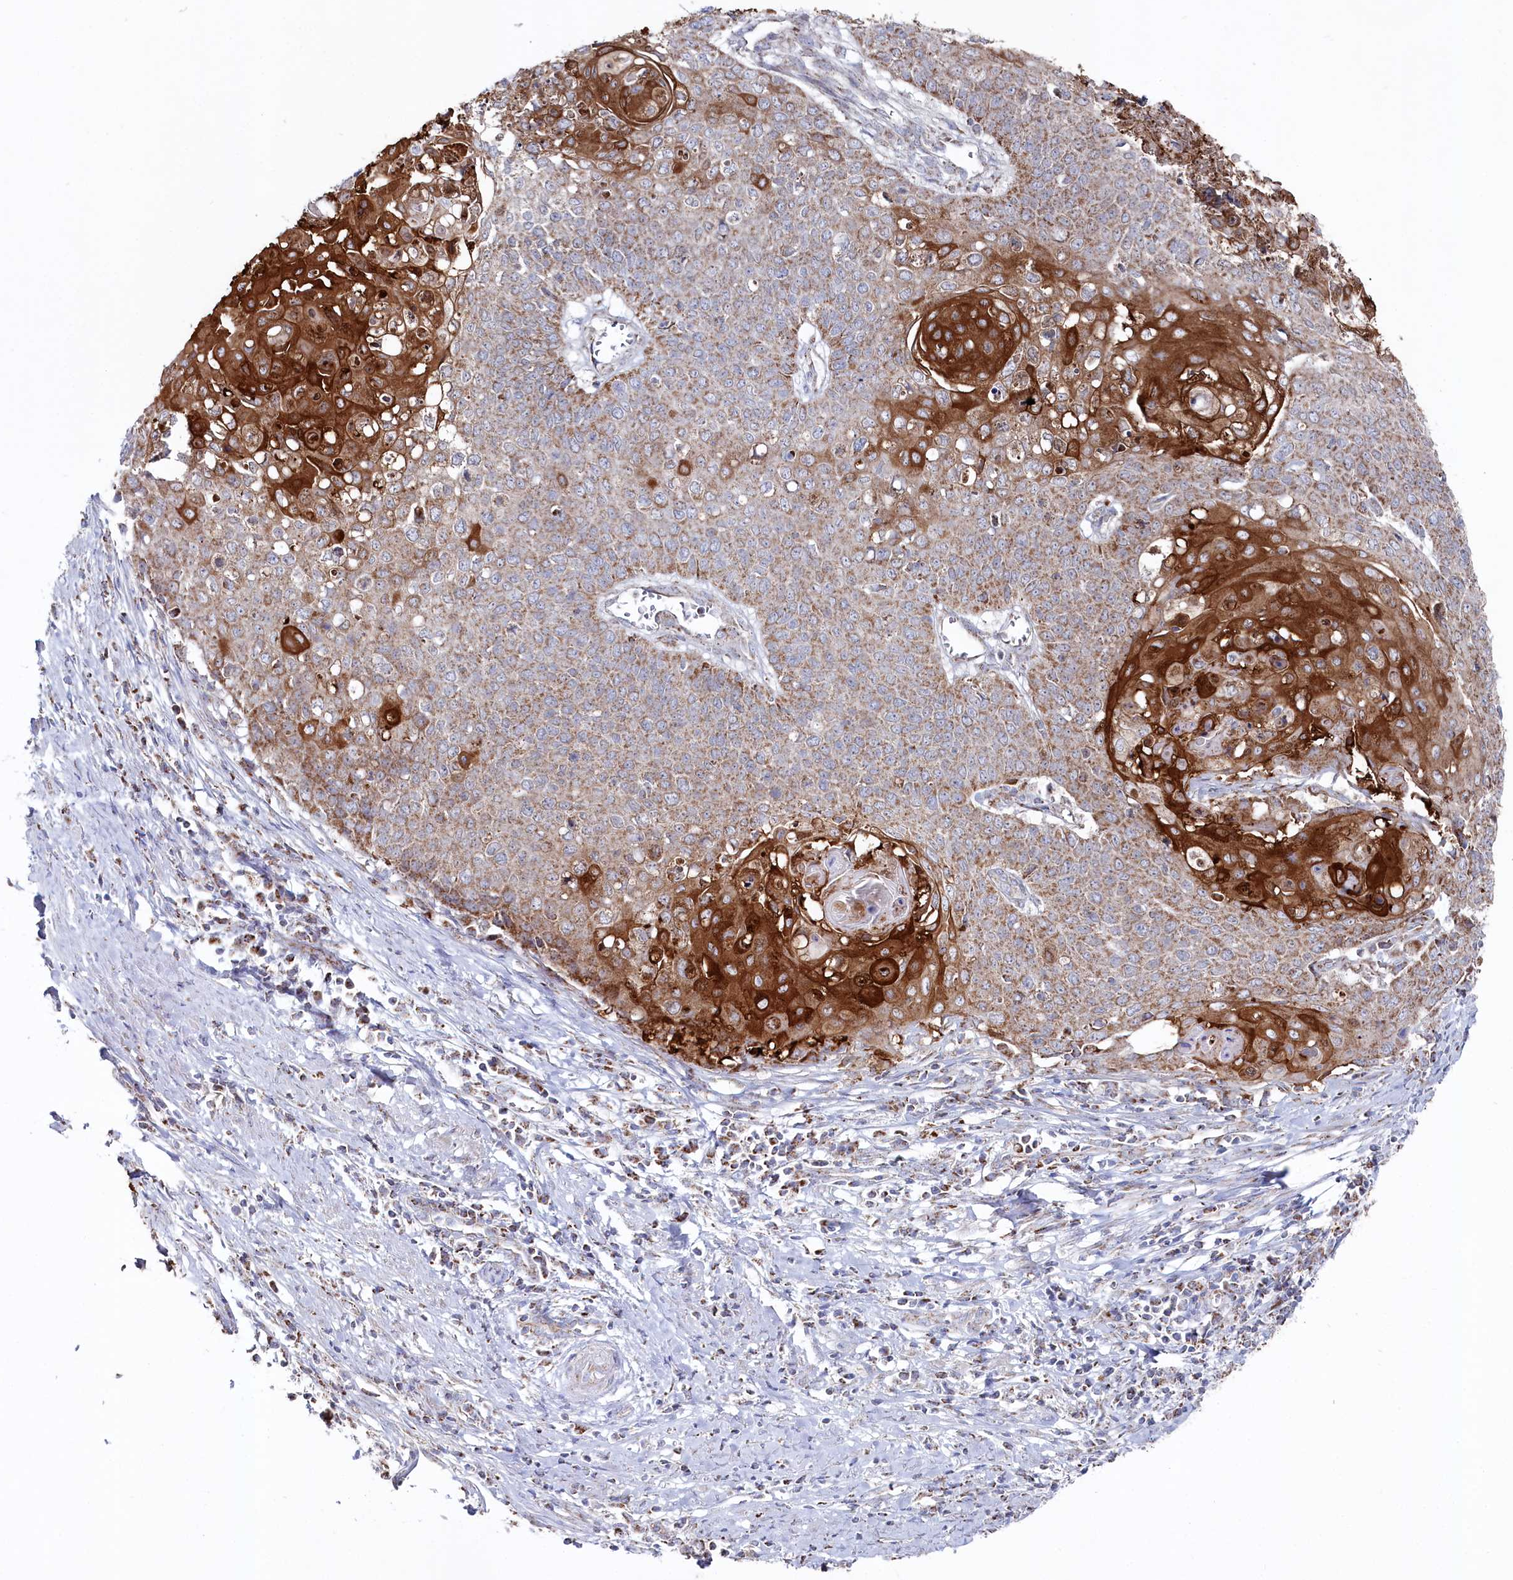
{"staining": {"intensity": "strong", "quantity": "25%-75%", "location": "cytoplasmic/membranous"}, "tissue": "cervical cancer", "cell_type": "Tumor cells", "image_type": "cancer", "snomed": [{"axis": "morphology", "description": "Squamous cell carcinoma, NOS"}, {"axis": "topography", "description": "Cervix"}], "caption": "Protein staining displays strong cytoplasmic/membranous expression in approximately 25%-75% of tumor cells in squamous cell carcinoma (cervical). (brown staining indicates protein expression, while blue staining denotes nuclei).", "gene": "GLS2", "patient": {"sex": "female", "age": 39}}